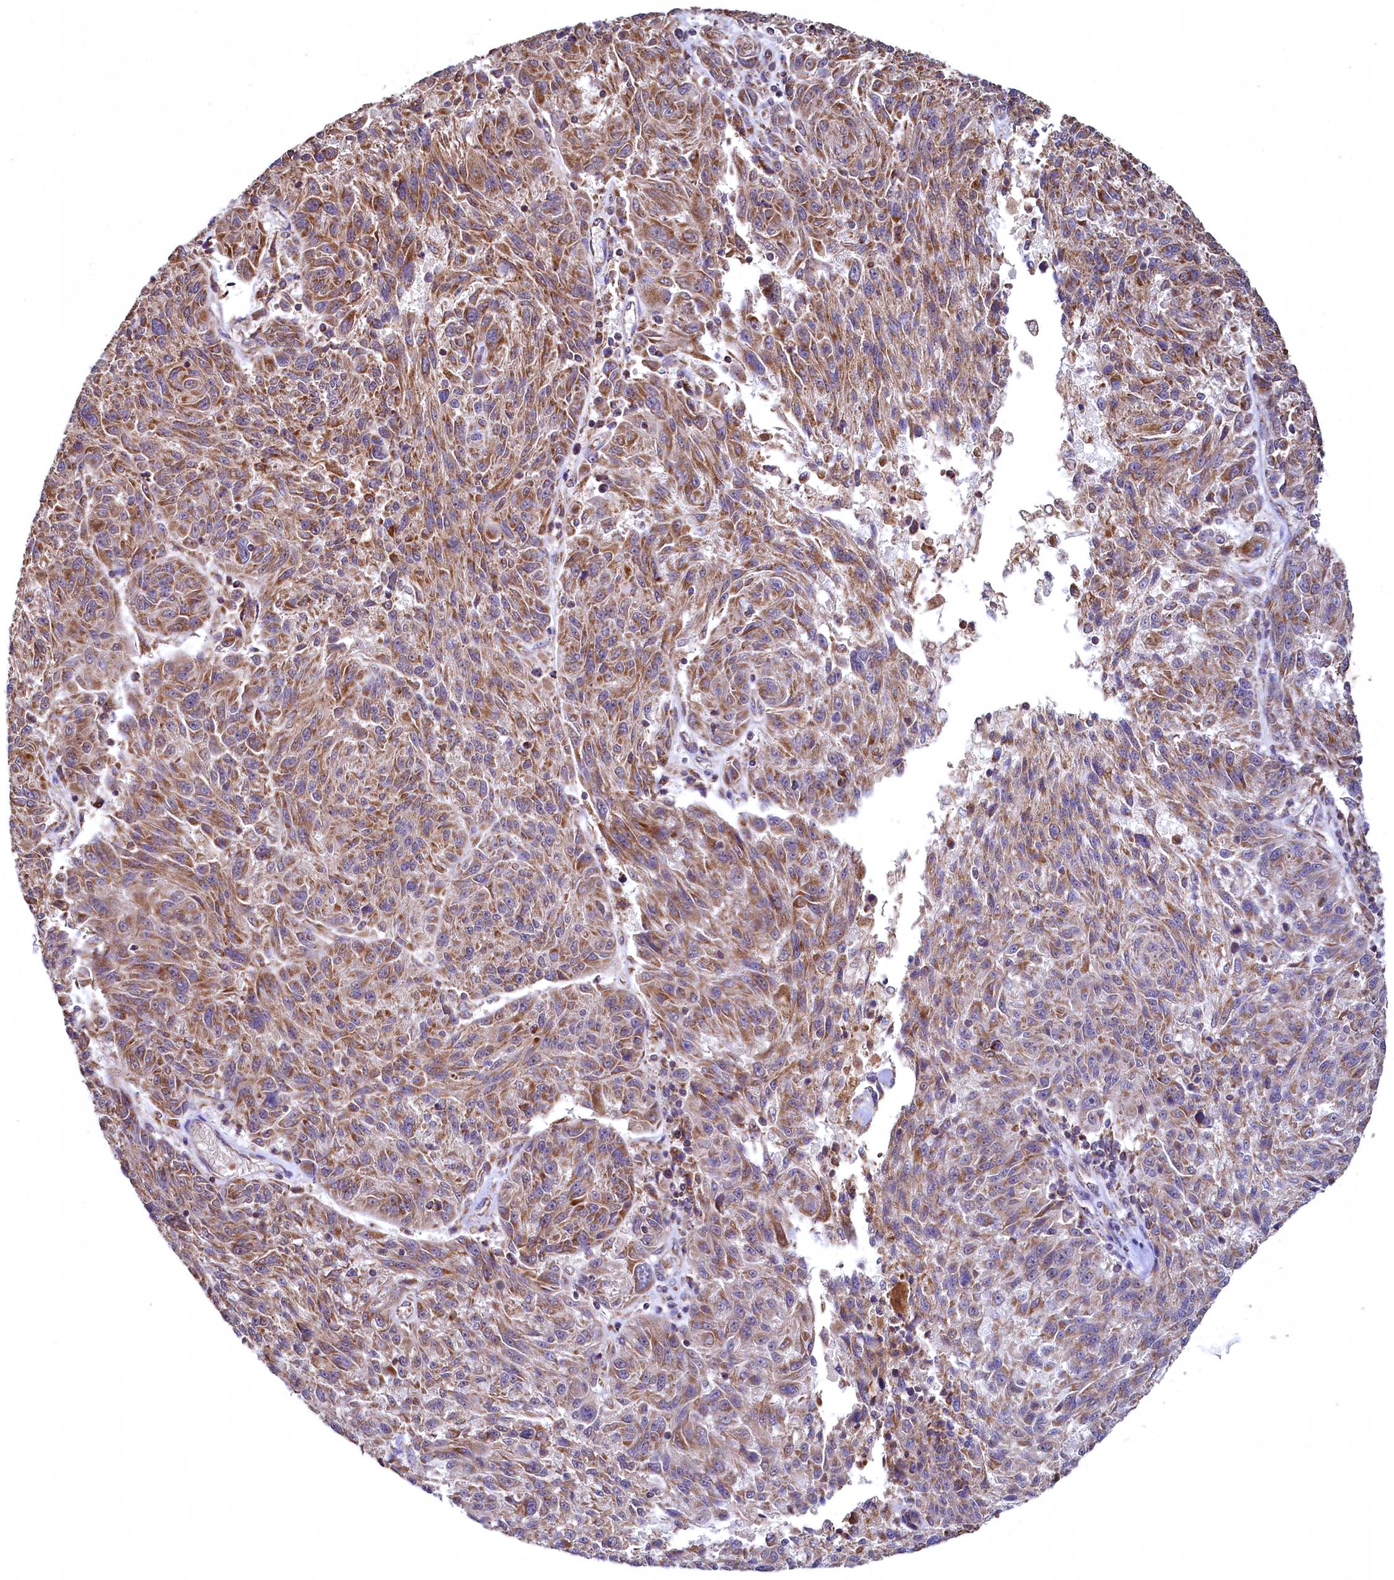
{"staining": {"intensity": "moderate", "quantity": ">75%", "location": "cytoplasmic/membranous"}, "tissue": "melanoma", "cell_type": "Tumor cells", "image_type": "cancer", "snomed": [{"axis": "morphology", "description": "Malignant melanoma, NOS"}, {"axis": "topography", "description": "Skin"}], "caption": "Tumor cells demonstrate medium levels of moderate cytoplasmic/membranous positivity in approximately >75% of cells in human melanoma.", "gene": "METTL4", "patient": {"sex": "male", "age": 53}}